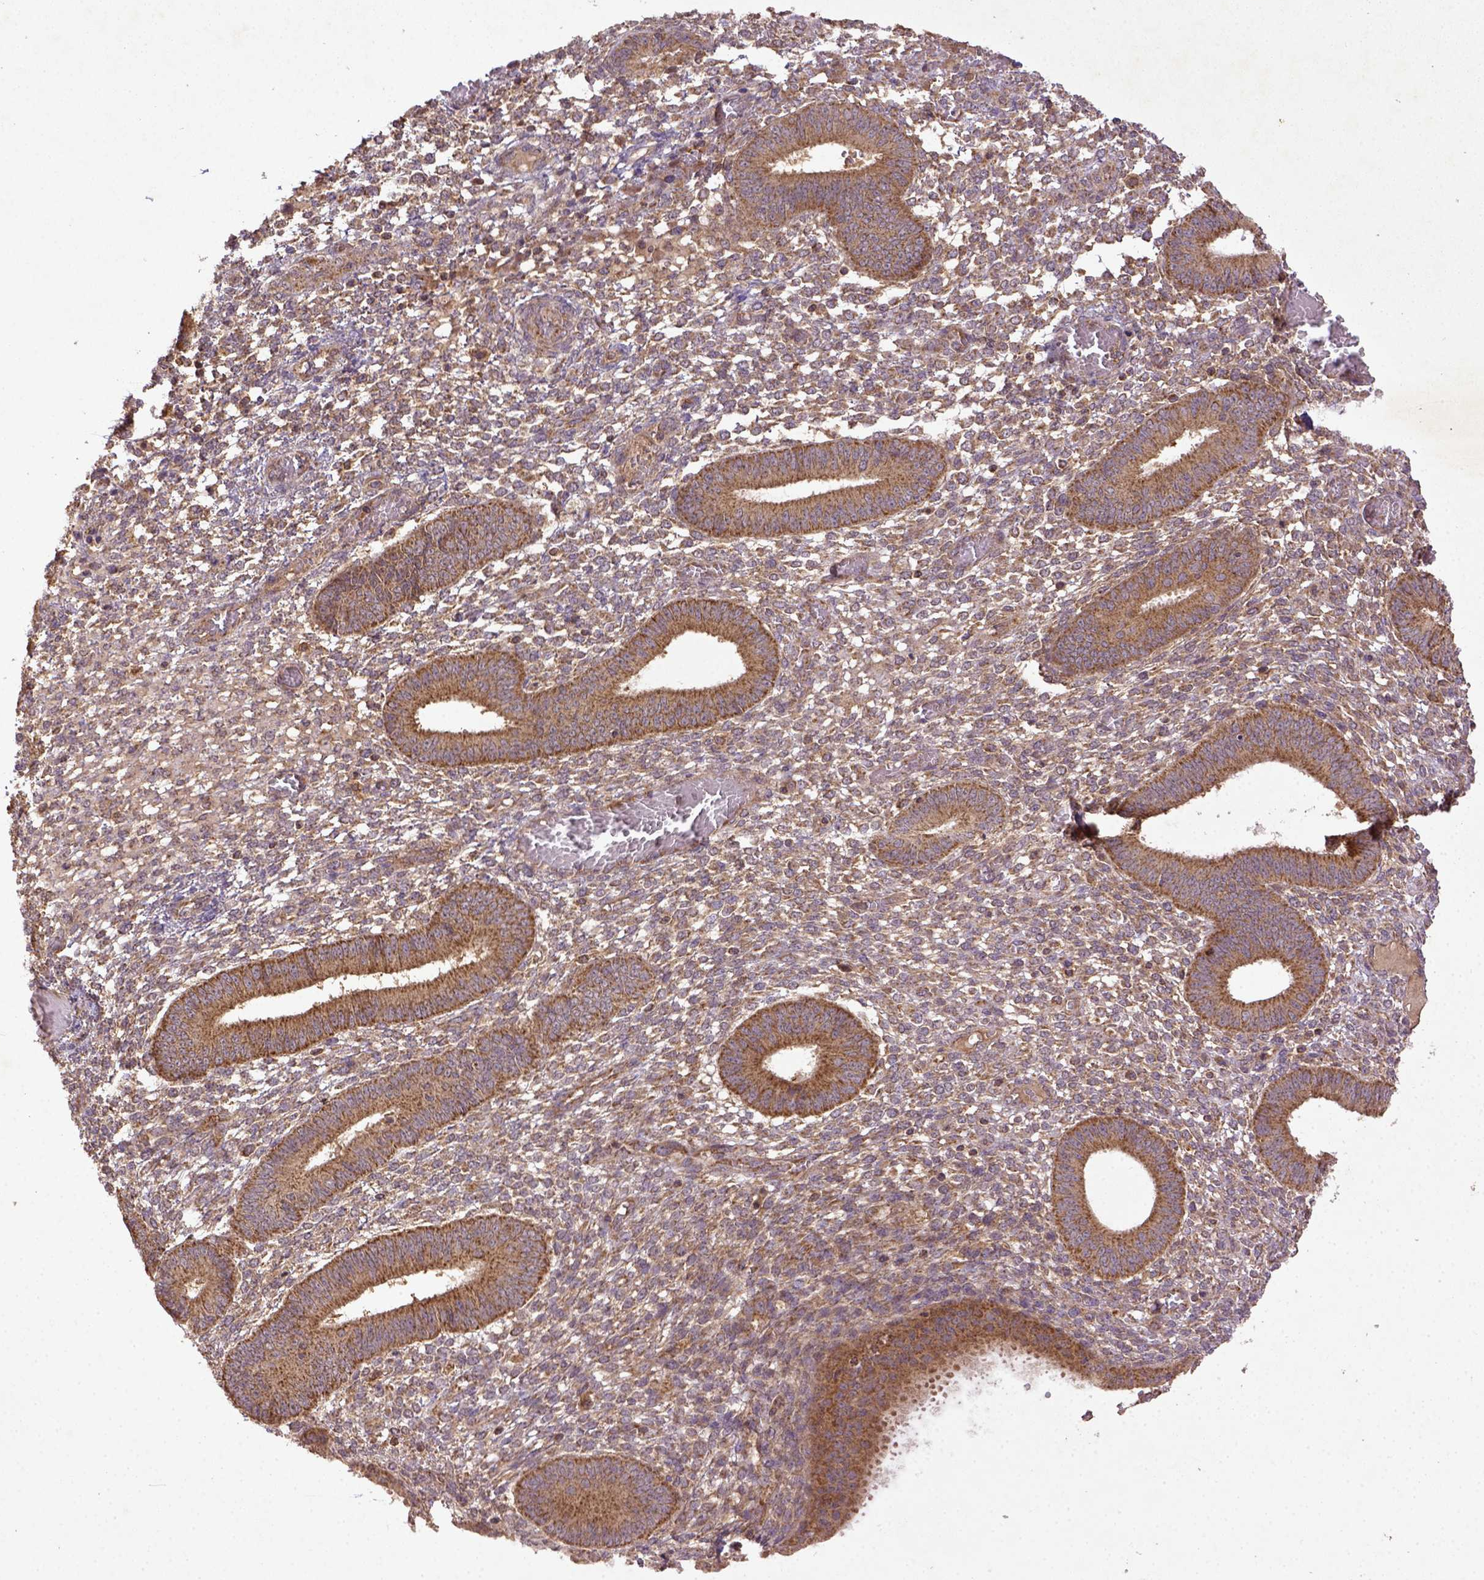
{"staining": {"intensity": "moderate", "quantity": ">75%", "location": "cytoplasmic/membranous"}, "tissue": "endometrium", "cell_type": "Cells in endometrial stroma", "image_type": "normal", "snomed": [{"axis": "morphology", "description": "Normal tissue, NOS"}, {"axis": "topography", "description": "Endometrium"}], "caption": "Immunohistochemistry (DAB (3,3'-diaminobenzidine)) staining of unremarkable endometrium demonstrates moderate cytoplasmic/membranous protein positivity in about >75% of cells in endometrial stroma.", "gene": "MT", "patient": {"sex": "female", "age": 42}}